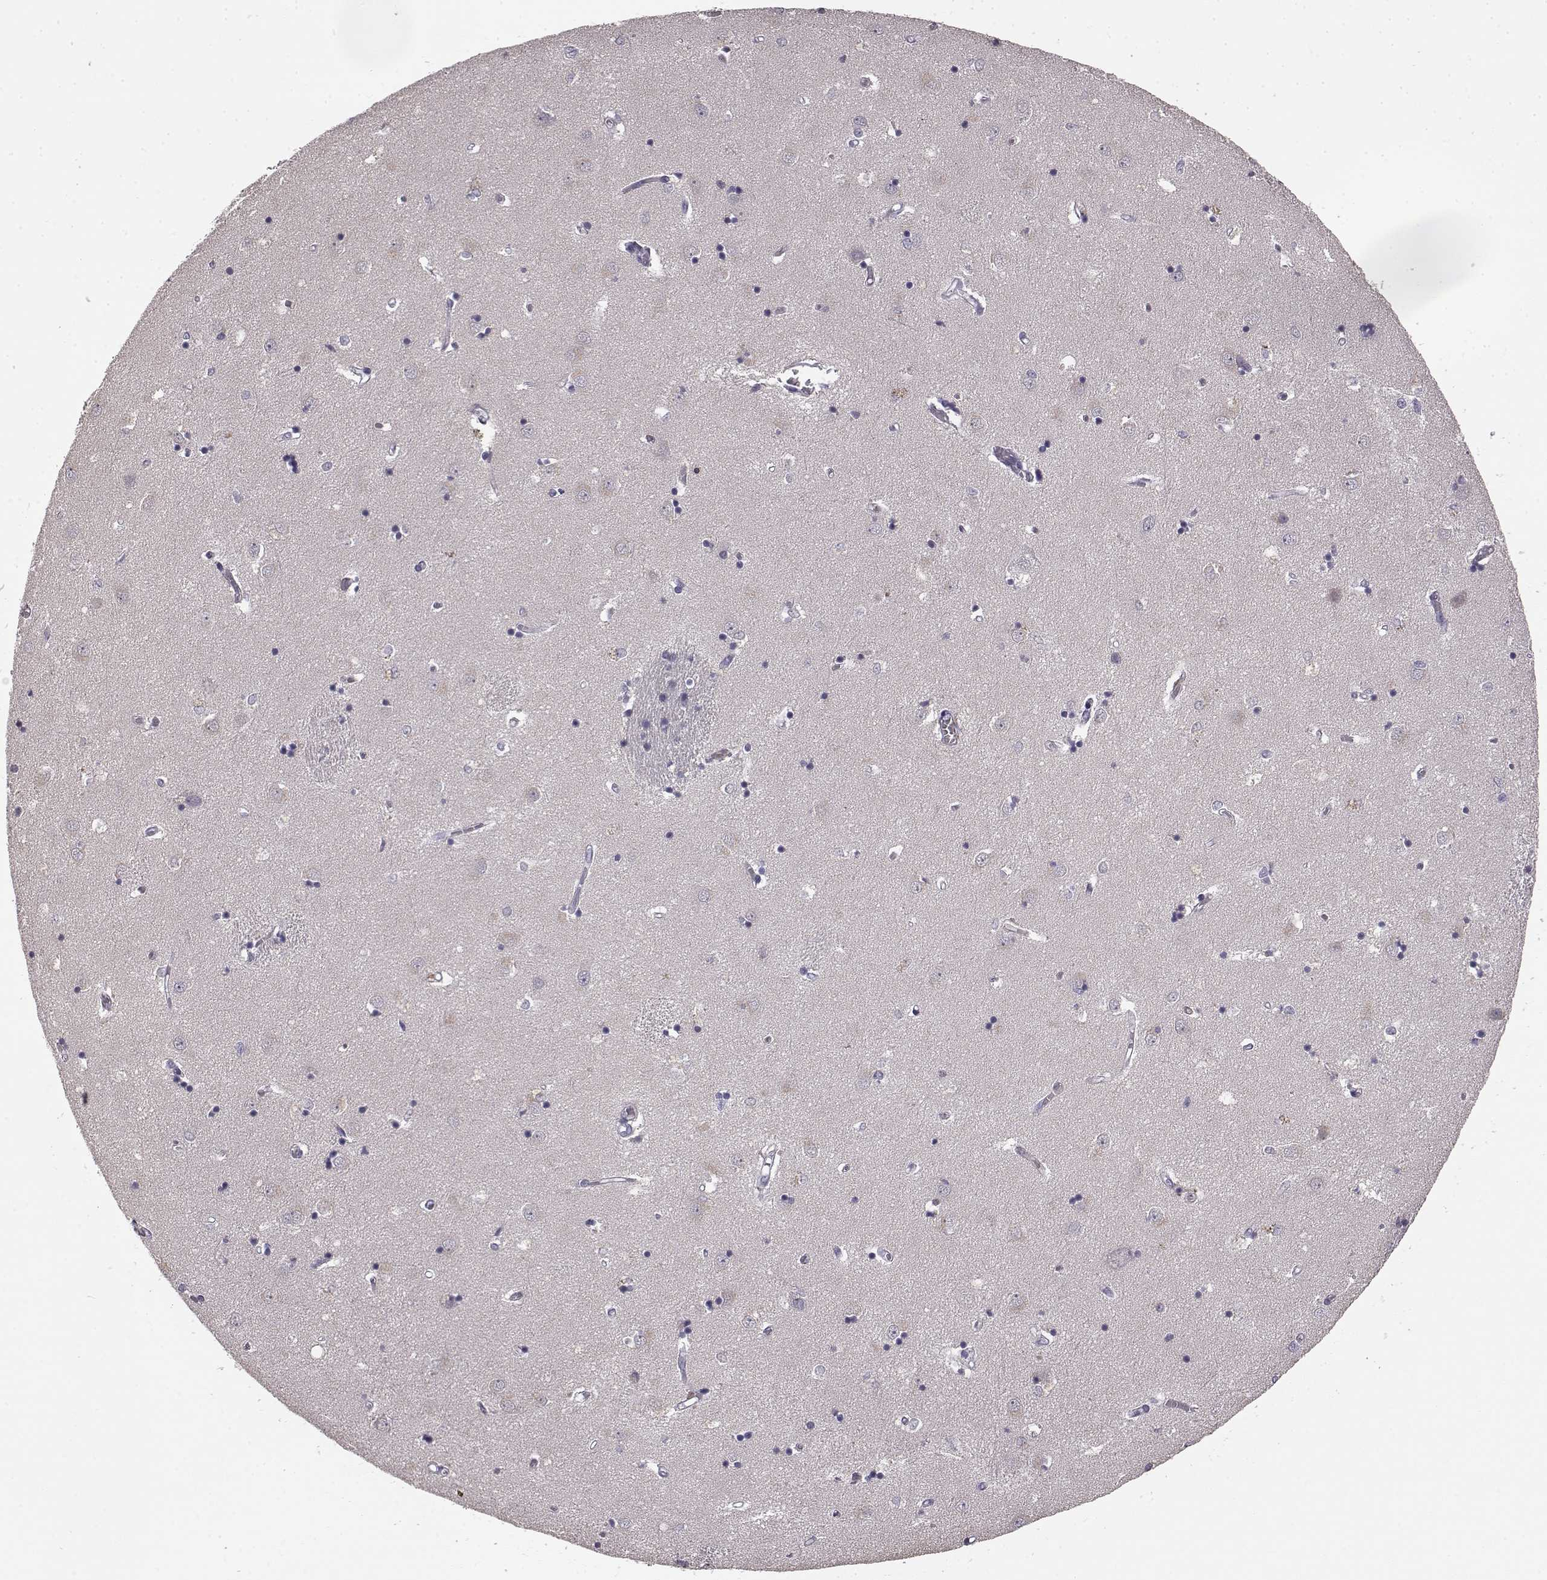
{"staining": {"intensity": "negative", "quantity": "none", "location": "none"}, "tissue": "caudate", "cell_type": "Glial cells", "image_type": "normal", "snomed": [{"axis": "morphology", "description": "Normal tissue, NOS"}, {"axis": "topography", "description": "Lateral ventricle wall"}], "caption": "Immunohistochemistry (IHC) micrograph of unremarkable caudate stained for a protein (brown), which shows no positivity in glial cells.", "gene": "KRT81", "patient": {"sex": "male", "age": 54}}